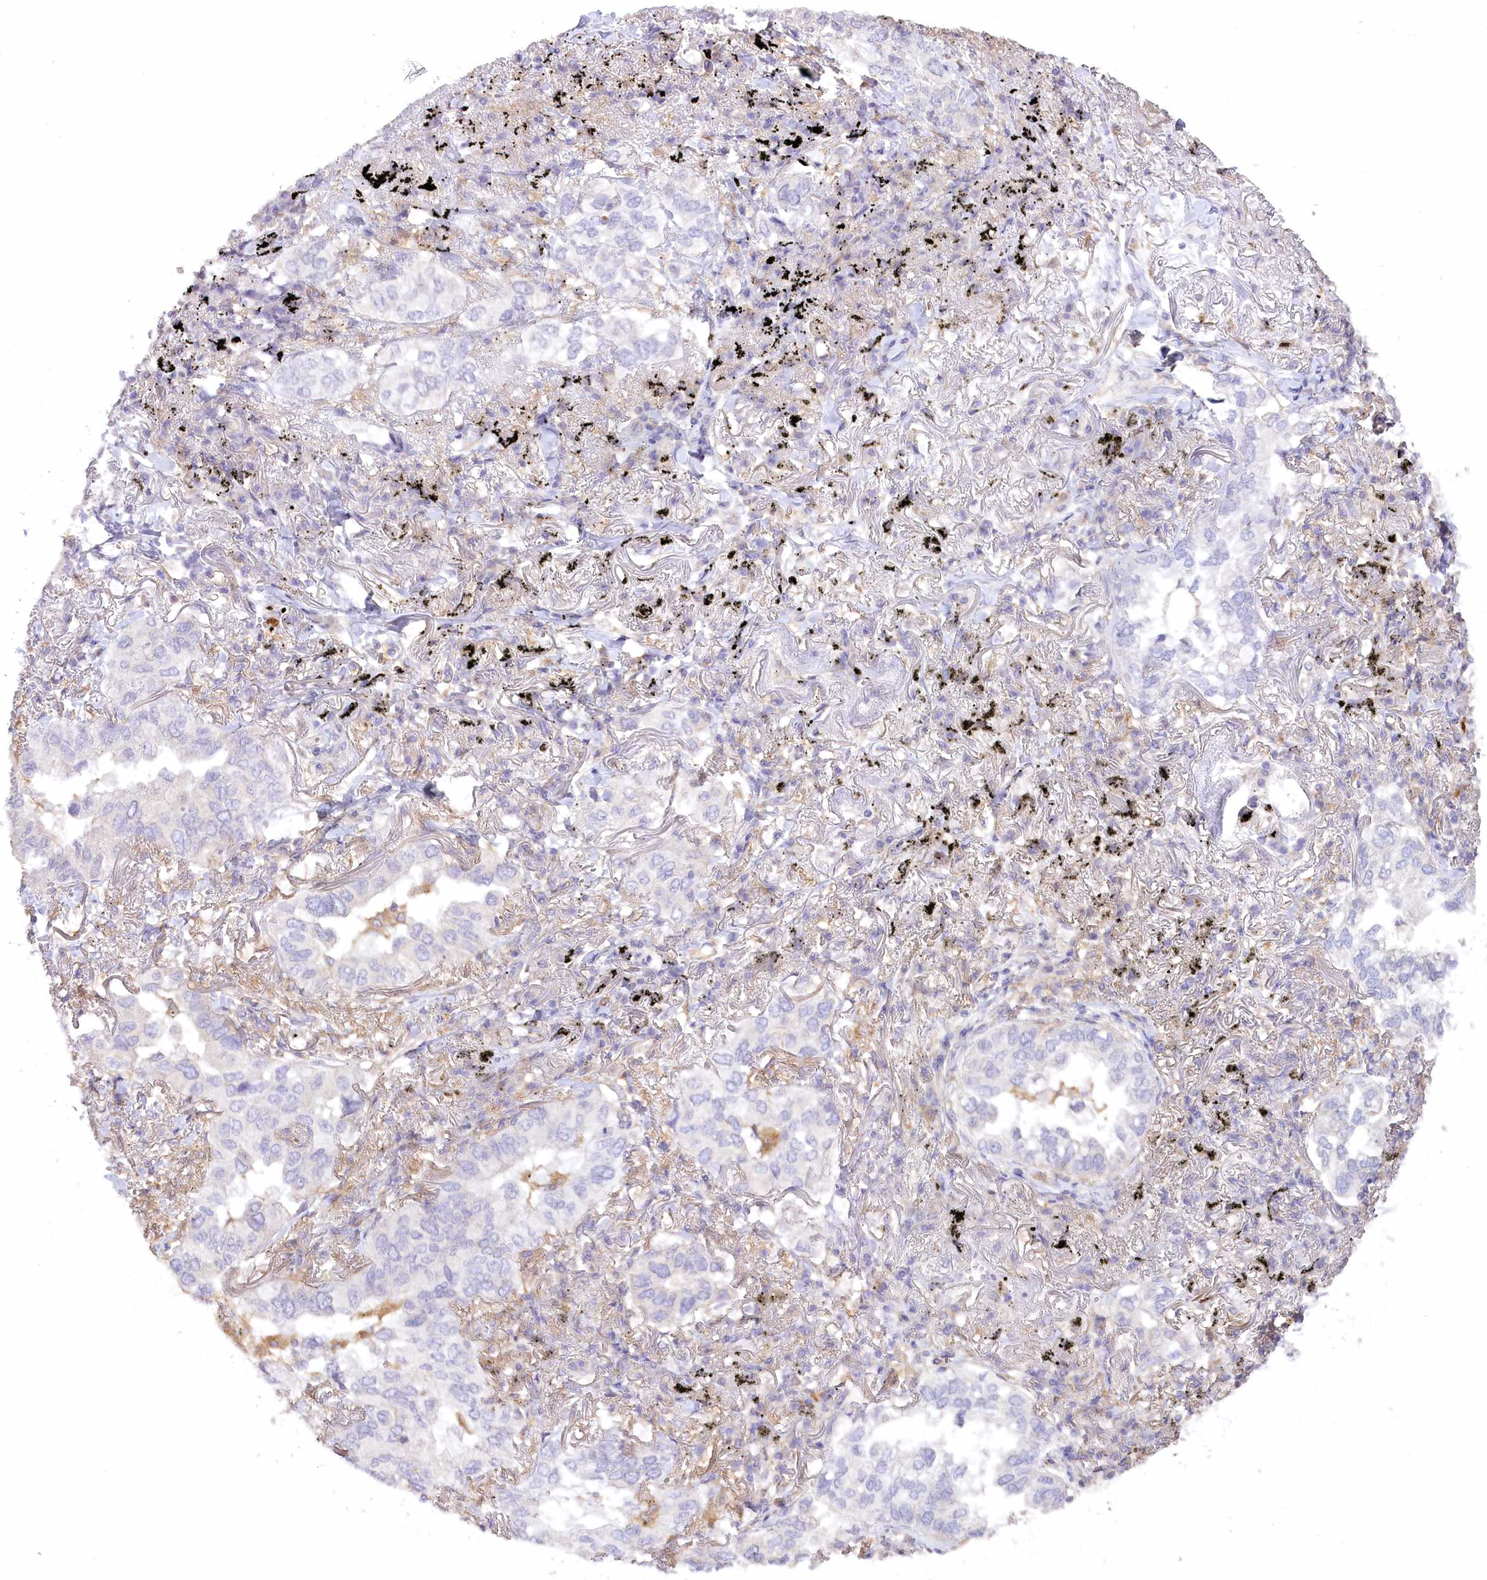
{"staining": {"intensity": "negative", "quantity": "none", "location": "none"}, "tissue": "lung cancer", "cell_type": "Tumor cells", "image_type": "cancer", "snomed": [{"axis": "morphology", "description": "Adenocarcinoma, NOS"}, {"axis": "topography", "description": "Lung"}], "caption": "The IHC photomicrograph has no significant positivity in tumor cells of lung cancer (adenocarcinoma) tissue. (DAB immunohistochemistry, high magnification).", "gene": "DPYD", "patient": {"sex": "male", "age": 65}}